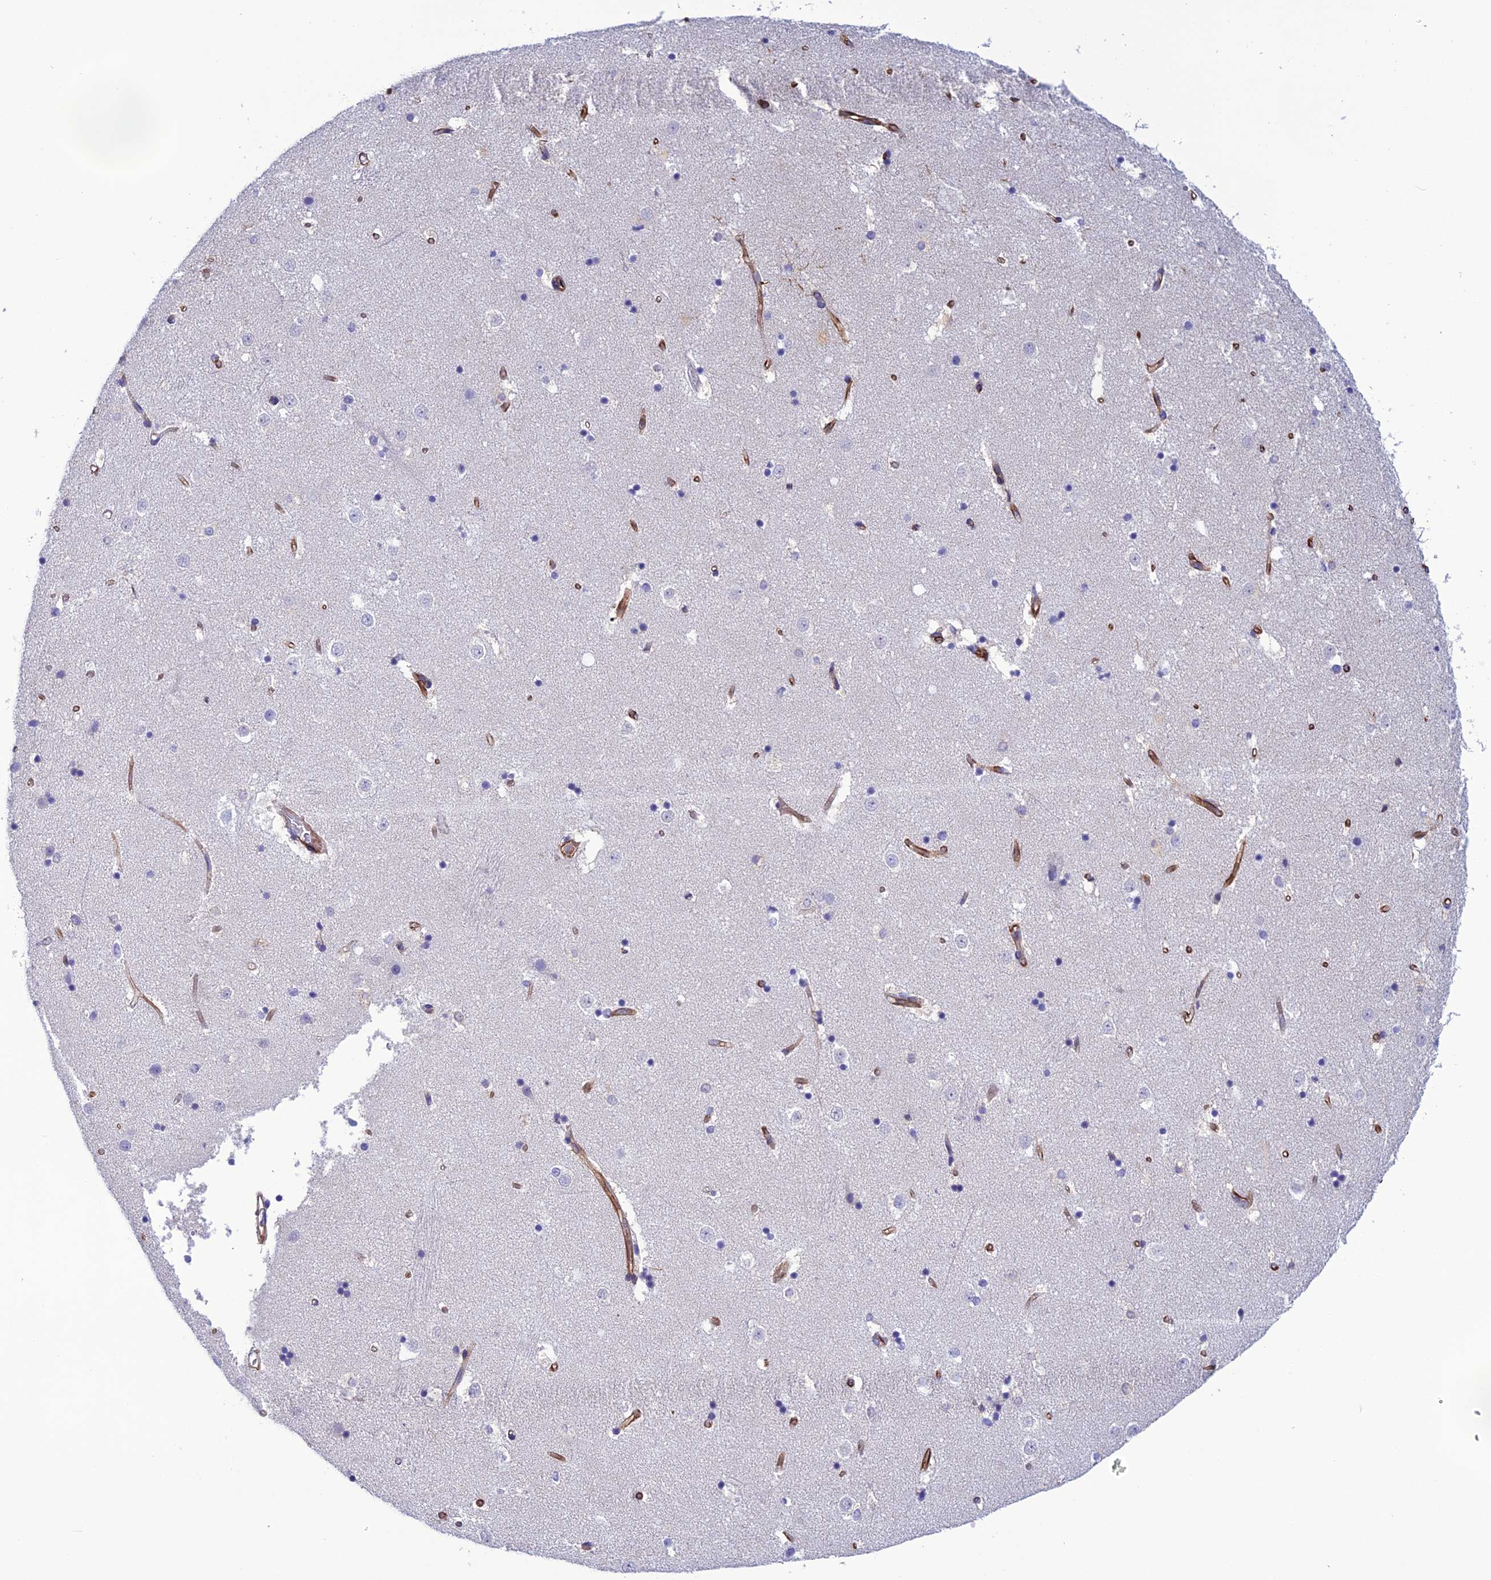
{"staining": {"intensity": "negative", "quantity": "none", "location": "none"}, "tissue": "caudate", "cell_type": "Glial cells", "image_type": "normal", "snomed": [{"axis": "morphology", "description": "Normal tissue, NOS"}, {"axis": "topography", "description": "Lateral ventricle wall"}], "caption": "Immunohistochemical staining of unremarkable human caudate exhibits no significant expression in glial cells.", "gene": "FBXL20", "patient": {"sex": "female", "age": 52}}